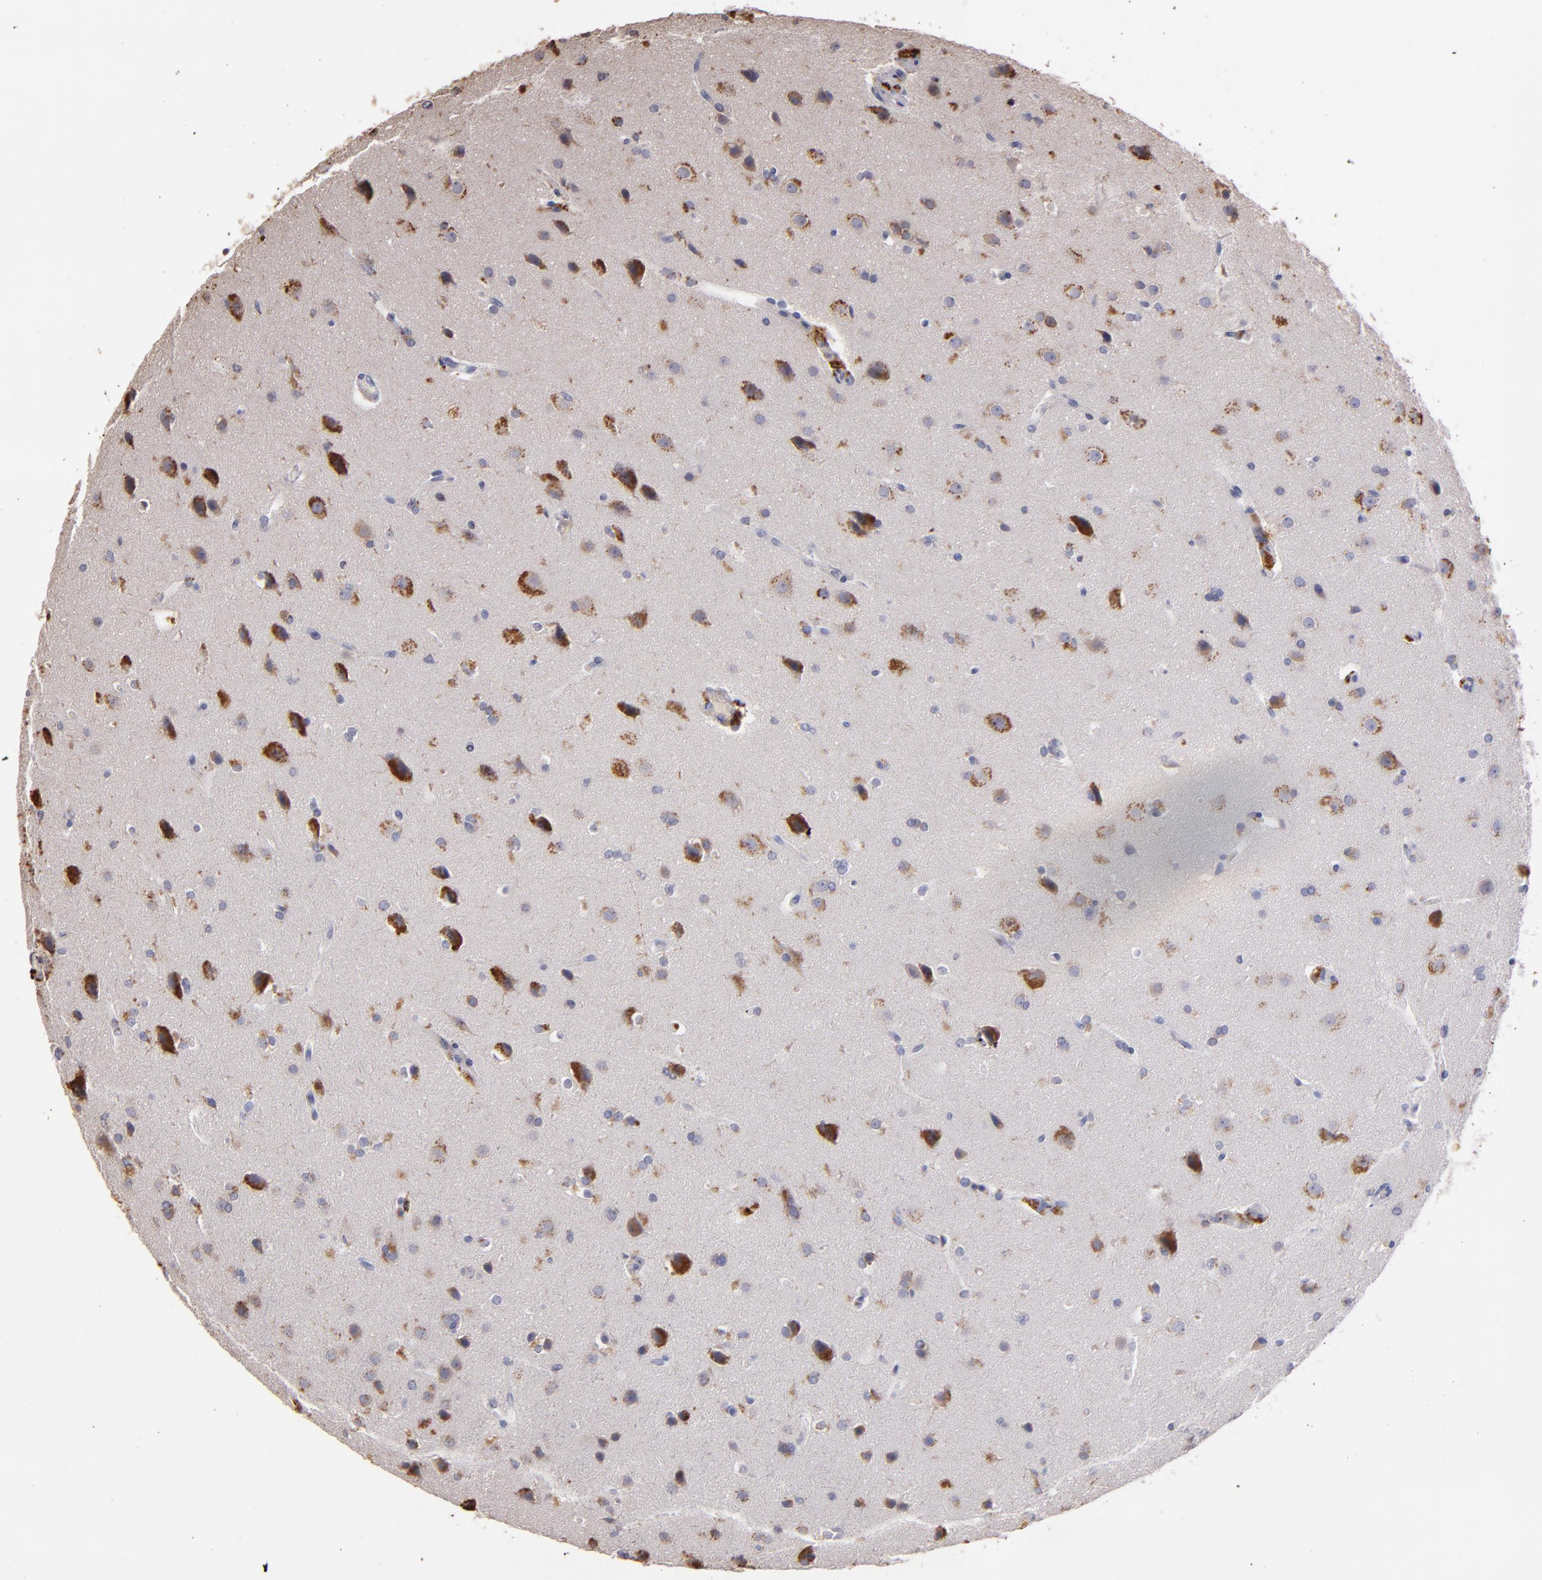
{"staining": {"intensity": "moderate", "quantity": "25%-75%", "location": "cytoplasmic/membranous"}, "tissue": "glioma", "cell_type": "Tumor cells", "image_type": "cancer", "snomed": [{"axis": "morphology", "description": "Glioma, malignant, Low grade"}, {"axis": "topography", "description": "Cerebral cortex"}], "caption": "Glioma stained for a protein displays moderate cytoplasmic/membranous positivity in tumor cells.", "gene": "TRAF1", "patient": {"sex": "female", "age": 47}}